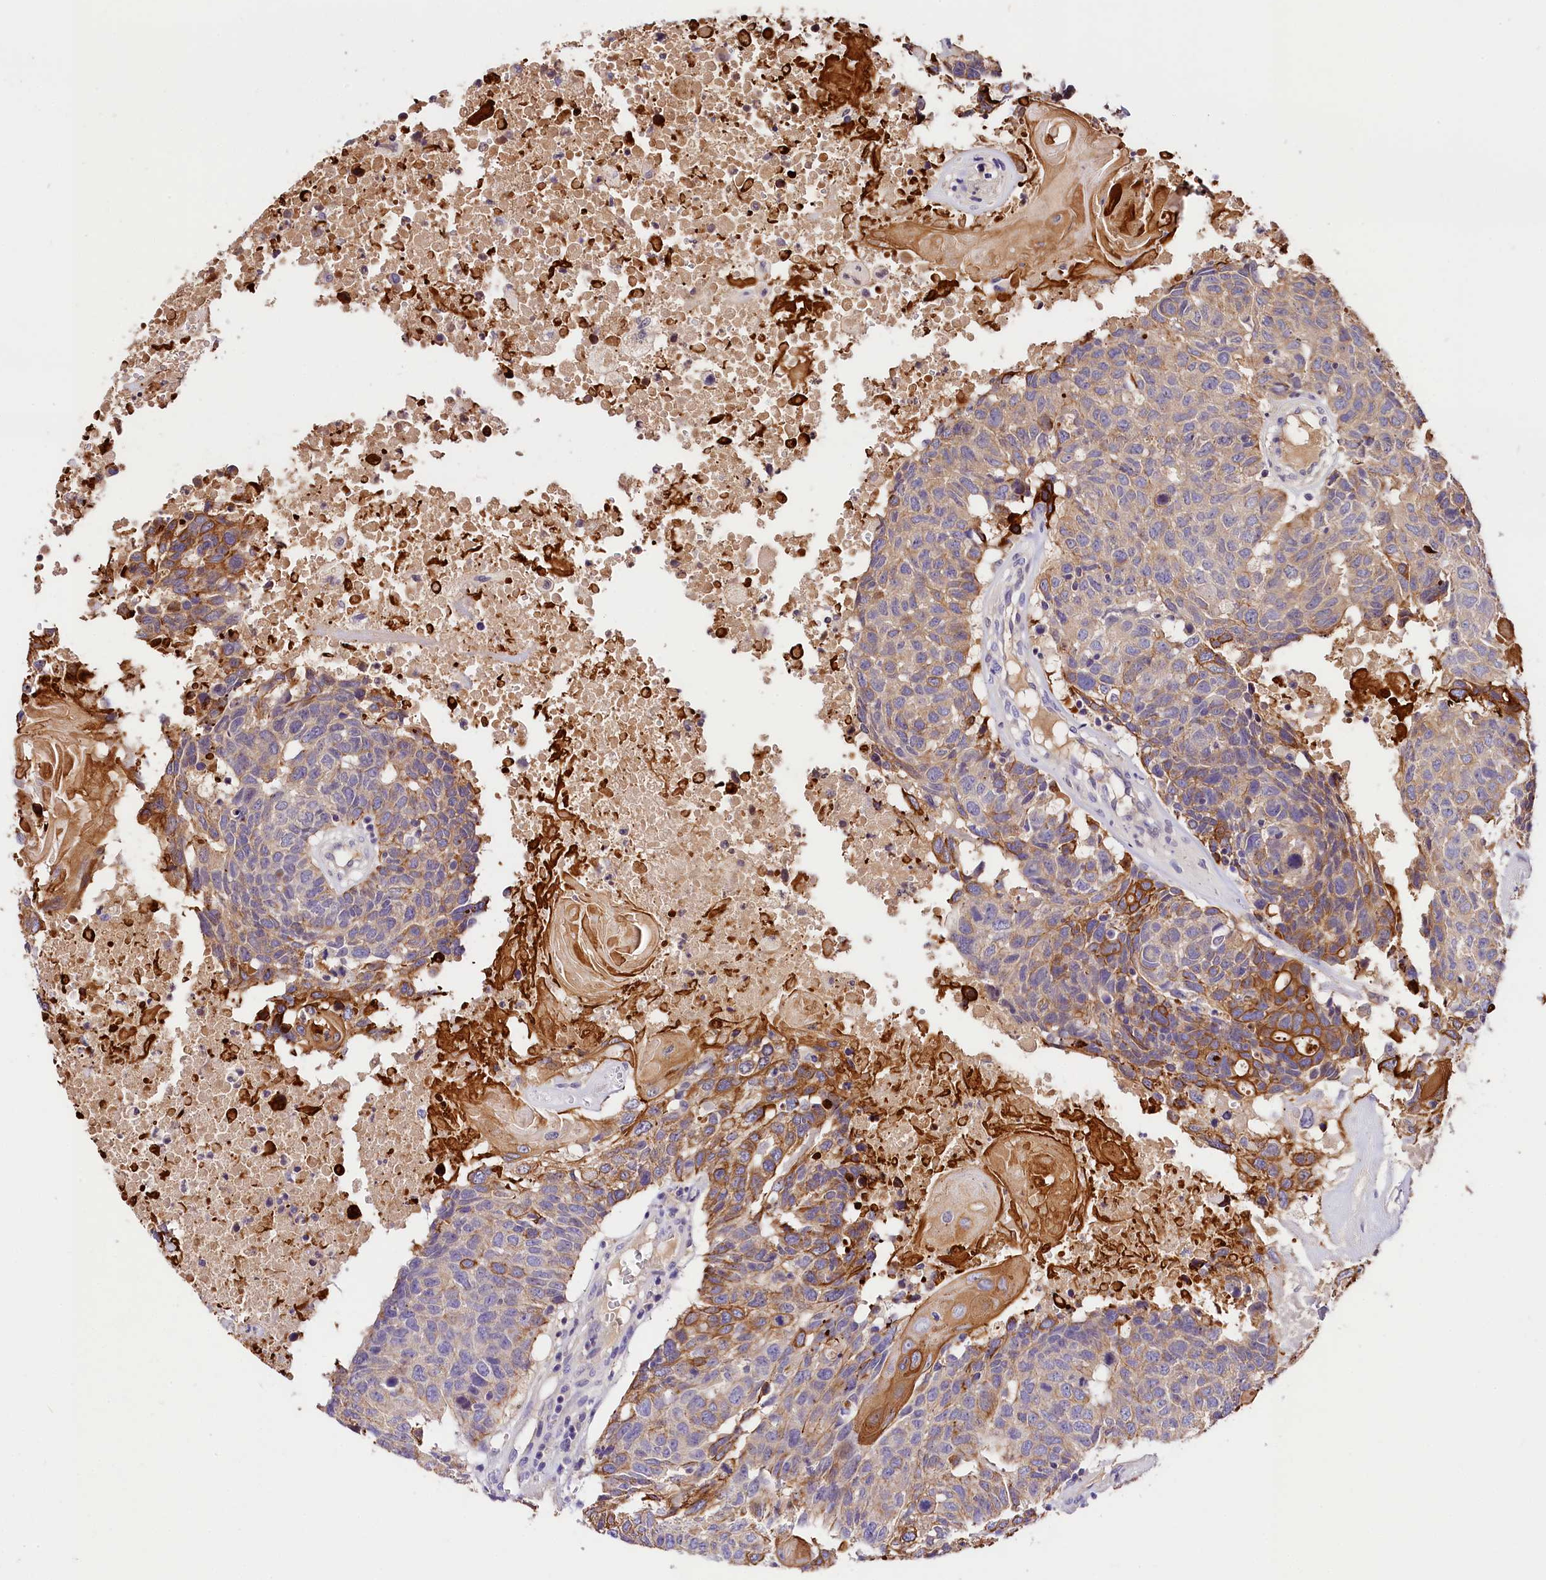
{"staining": {"intensity": "moderate", "quantity": "<25%", "location": "cytoplasmic/membranous"}, "tissue": "head and neck cancer", "cell_type": "Tumor cells", "image_type": "cancer", "snomed": [{"axis": "morphology", "description": "Squamous cell carcinoma, NOS"}, {"axis": "topography", "description": "Head-Neck"}], "caption": "A brown stain shows moderate cytoplasmic/membranous positivity of a protein in human squamous cell carcinoma (head and neck) tumor cells. (IHC, brightfield microscopy, high magnification).", "gene": "ARMC6", "patient": {"sex": "male", "age": 66}}